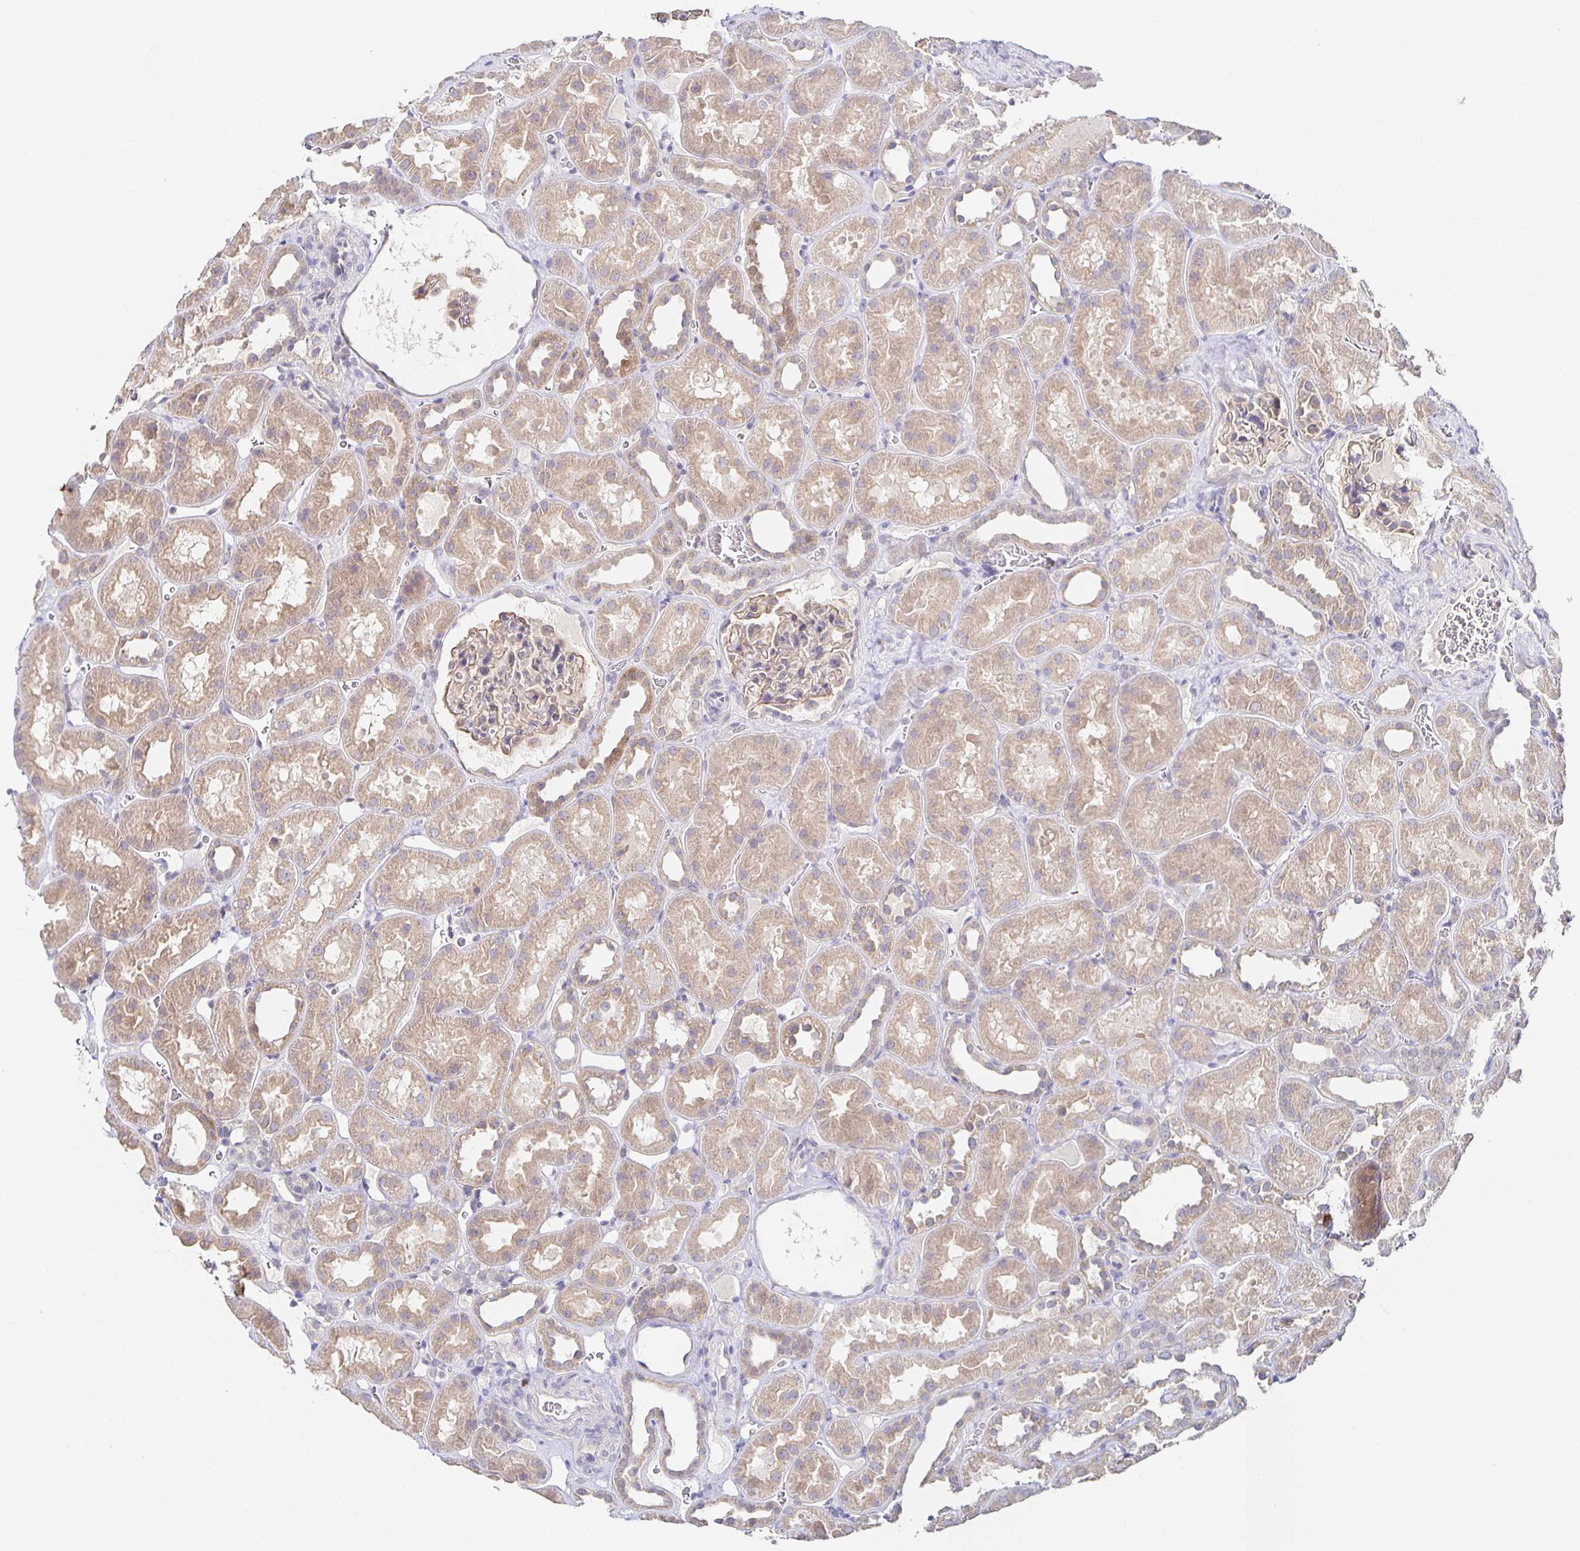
{"staining": {"intensity": "weak", "quantity": "25%-75%", "location": "cytoplasmic/membranous"}, "tissue": "kidney", "cell_type": "Cells in glomeruli", "image_type": "normal", "snomed": [{"axis": "morphology", "description": "Normal tissue, NOS"}, {"axis": "topography", "description": "Kidney"}], "caption": "Protein analysis of normal kidney displays weak cytoplasmic/membranous staining in about 25%-75% of cells in glomeruli. (brown staining indicates protein expression, while blue staining denotes nuclei).", "gene": "BAD", "patient": {"sex": "female", "age": 41}}